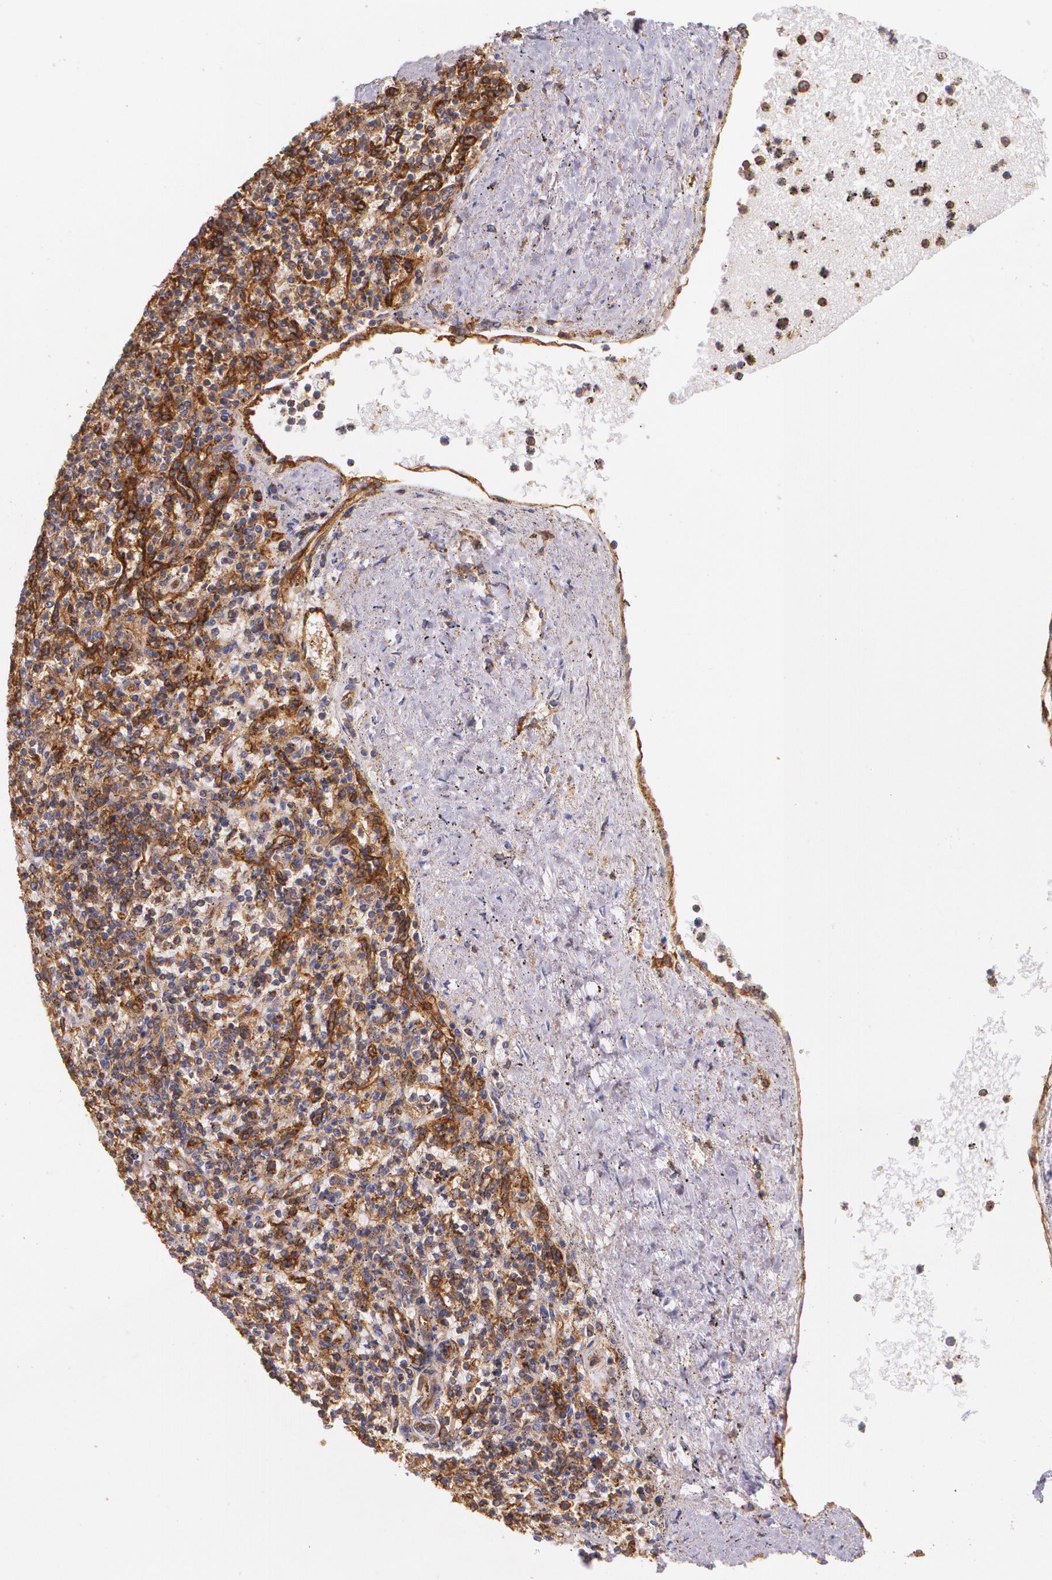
{"staining": {"intensity": "moderate", "quantity": ">75%", "location": "cytoplasmic/membranous"}, "tissue": "spleen", "cell_type": "Cells in red pulp", "image_type": "normal", "snomed": [{"axis": "morphology", "description": "Normal tissue, NOS"}, {"axis": "topography", "description": "Spleen"}], "caption": "IHC of unremarkable human spleen shows medium levels of moderate cytoplasmic/membranous expression in about >75% of cells in red pulp.", "gene": "B2M", "patient": {"sex": "male", "age": 72}}